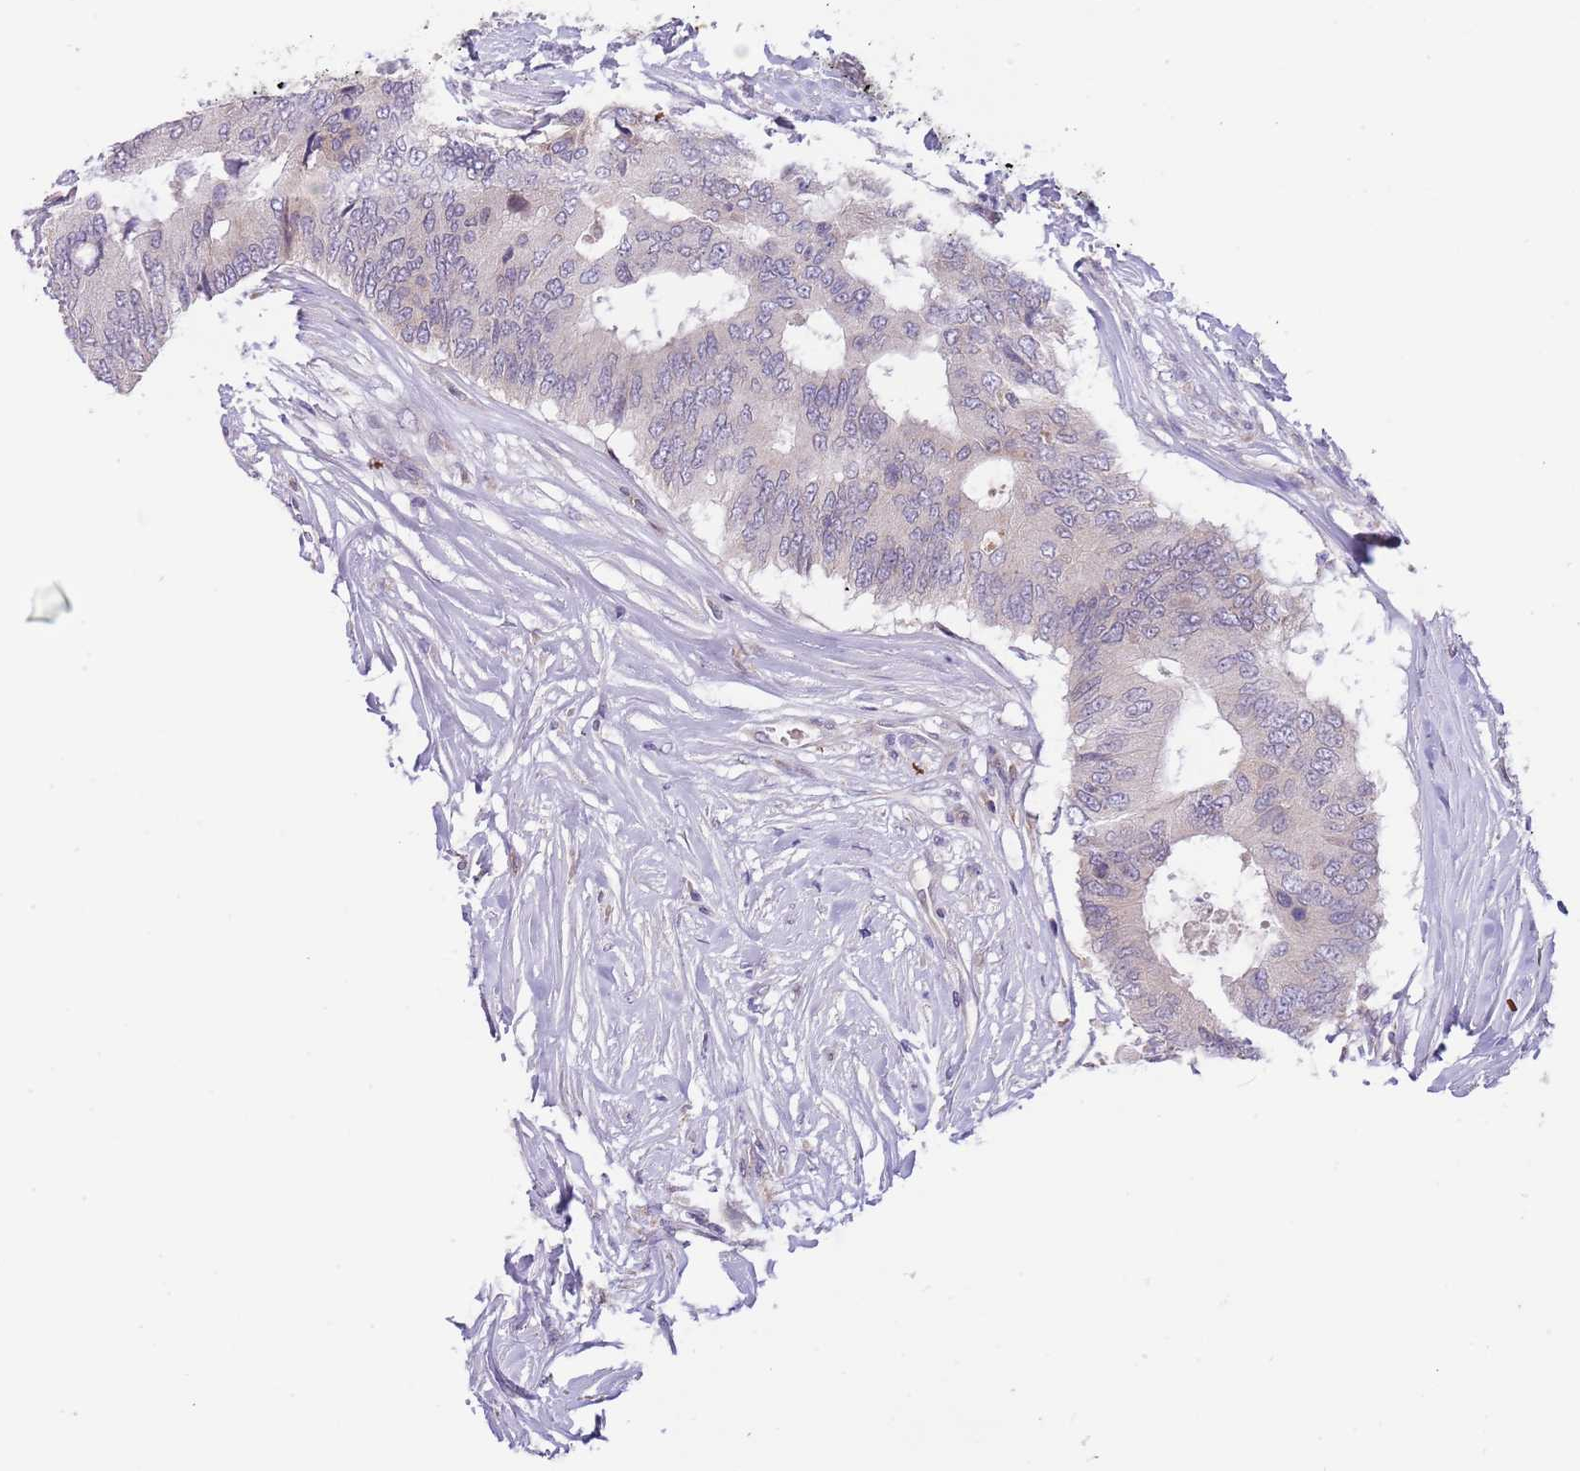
{"staining": {"intensity": "negative", "quantity": "none", "location": "none"}, "tissue": "colorectal cancer", "cell_type": "Tumor cells", "image_type": "cancer", "snomed": [{"axis": "morphology", "description": "Adenocarcinoma, NOS"}, {"axis": "topography", "description": "Colon"}], "caption": "An image of adenocarcinoma (colorectal) stained for a protein displays no brown staining in tumor cells. (DAB (3,3'-diaminobenzidine) IHC, high magnification).", "gene": "AP1S2", "patient": {"sex": "male", "age": 71}}